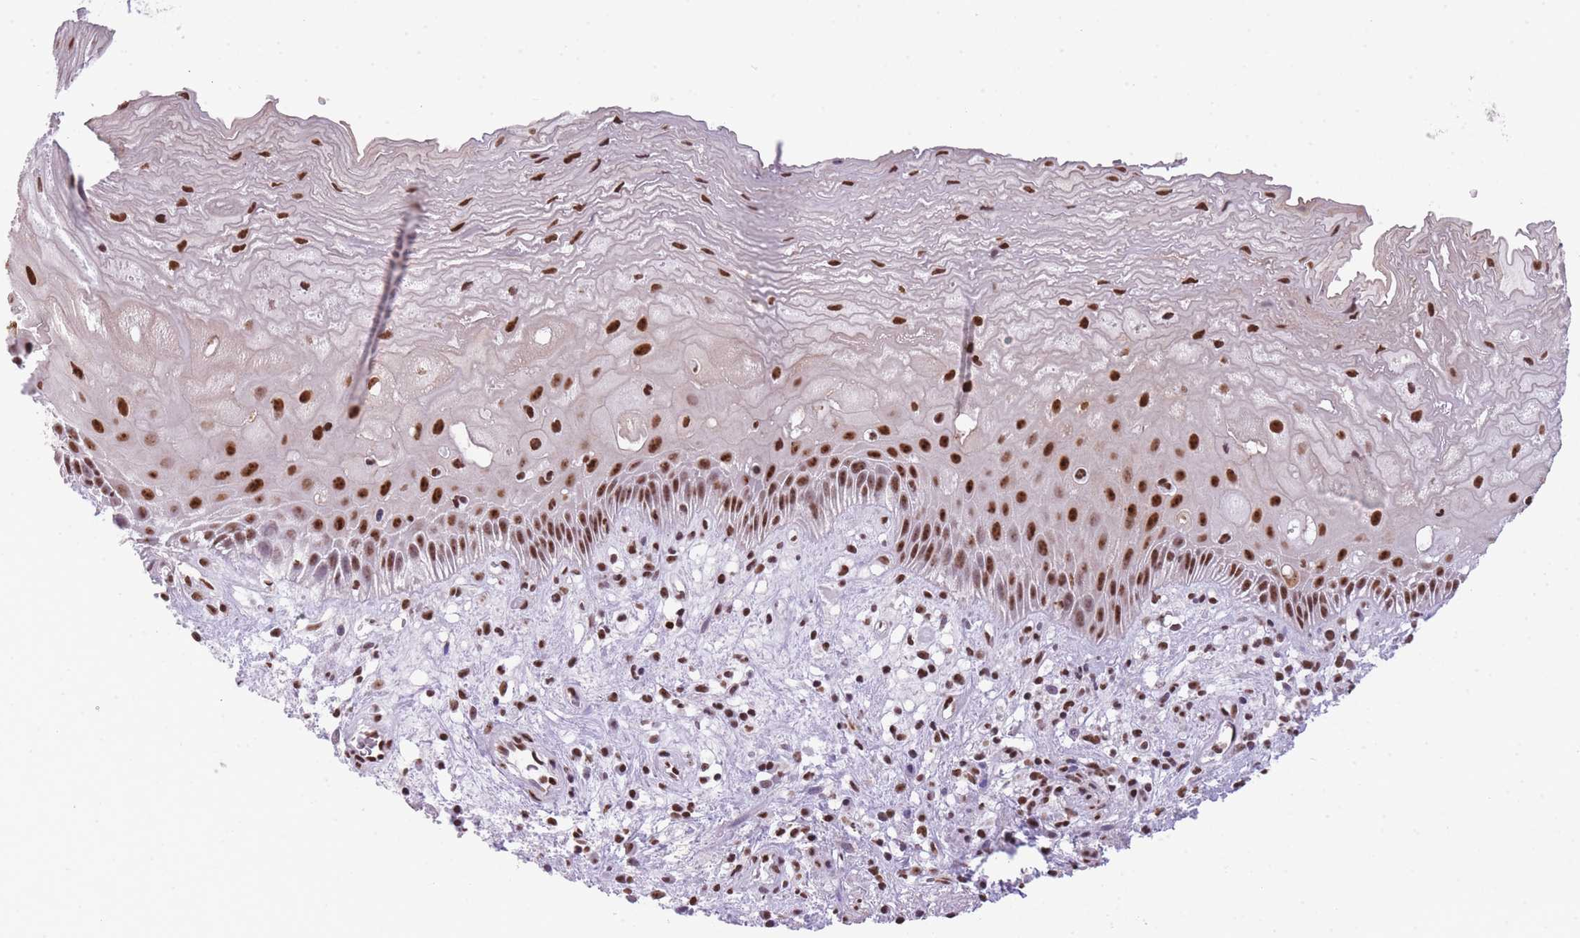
{"staining": {"intensity": "strong", "quantity": ">75%", "location": "nuclear"}, "tissue": "esophagus", "cell_type": "Squamous epithelial cells", "image_type": "normal", "snomed": [{"axis": "morphology", "description": "Normal tissue, NOS"}, {"axis": "topography", "description": "Esophagus"}], "caption": "Human esophagus stained for a protein (brown) exhibits strong nuclear positive expression in about >75% of squamous epithelial cells.", "gene": "EVC2", "patient": {"sex": "male", "age": 60}}